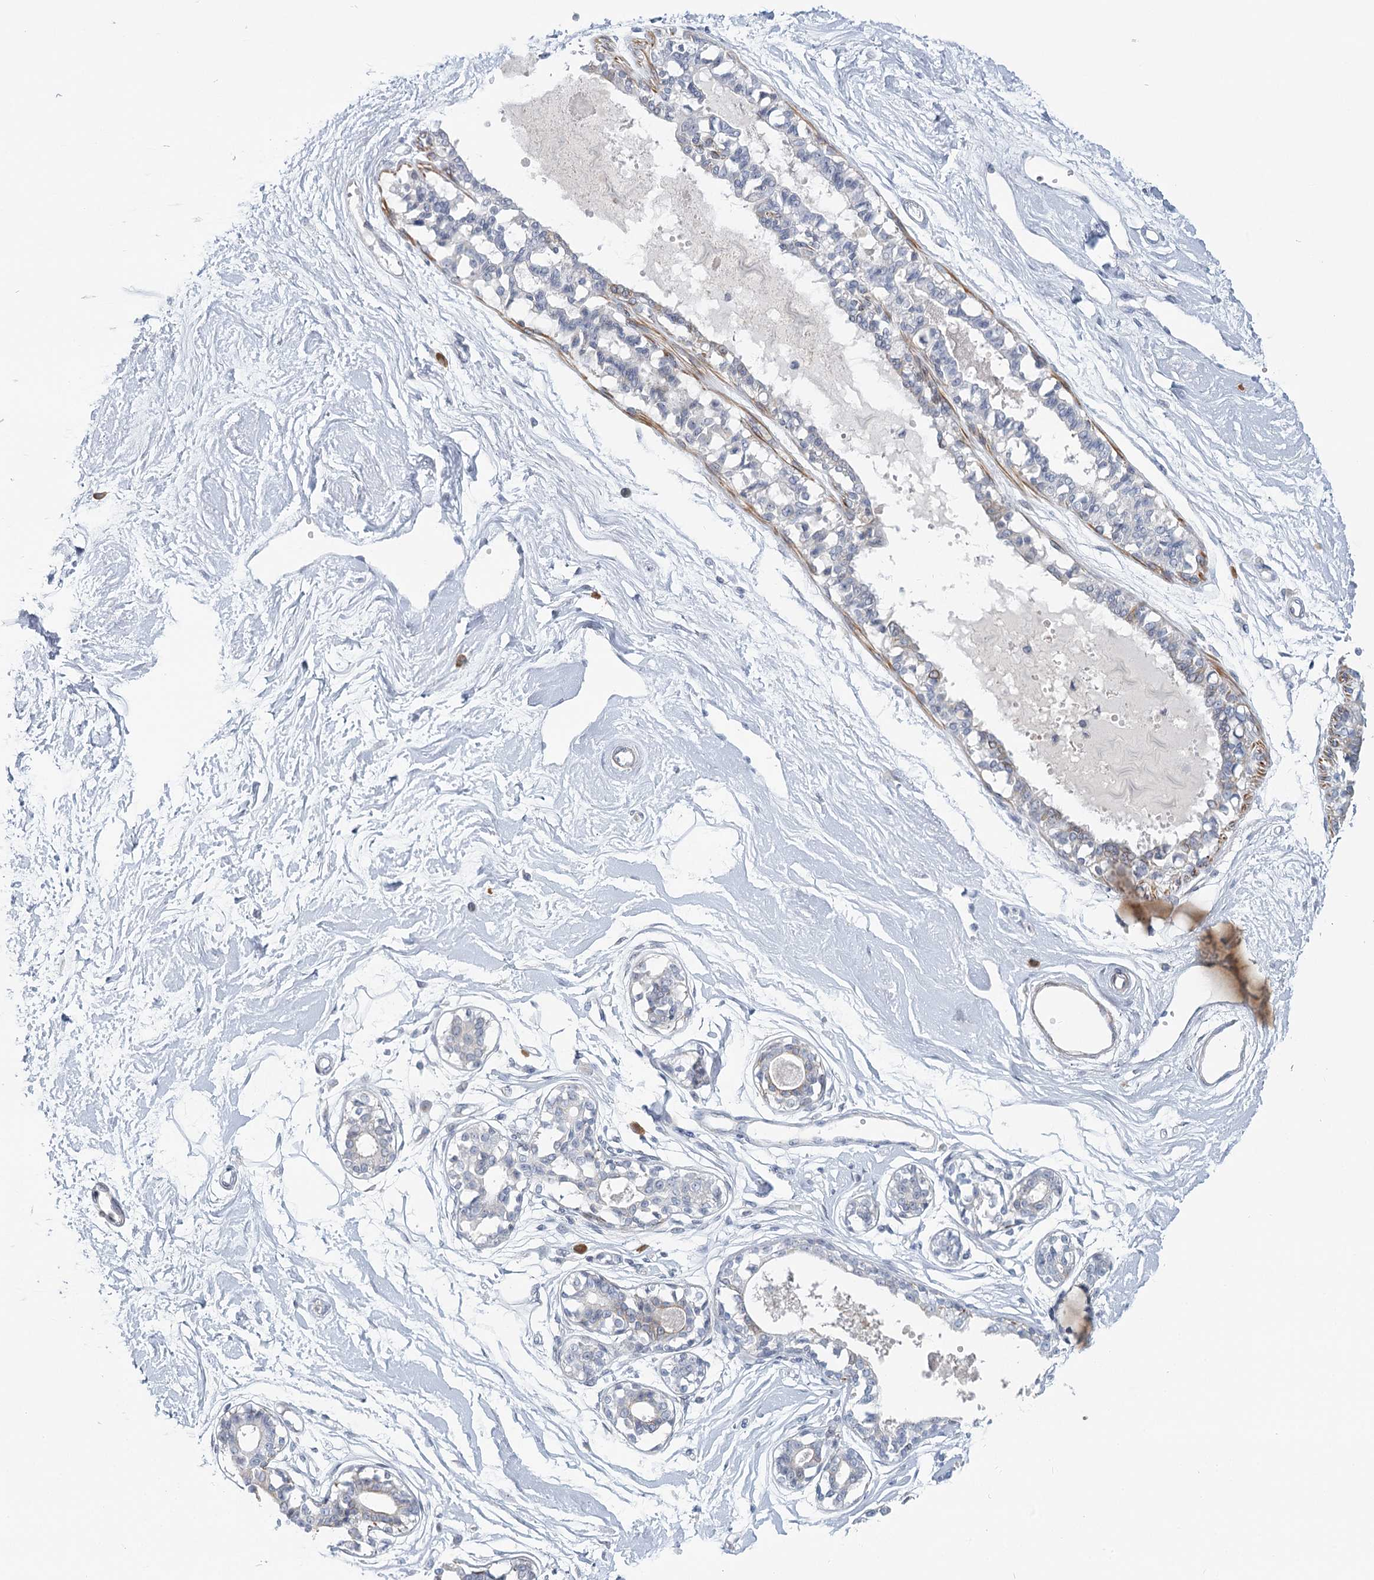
{"staining": {"intensity": "negative", "quantity": "none", "location": "none"}, "tissue": "breast", "cell_type": "Adipocytes", "image_type": "normal", "snomed": [{"axis": "morphology", "description": "Normal tissue, NOS"}, {"axis": "topography", "description": "Breast"}], "caption": "Adipocytes show no significant staining in unremarkable breast. Brightfield microscopy of immunohistochemistry (IHC) stained with DAB (brown) and hematoxylin (blue), captured at high magnification.", "gene": "USP11", "patient": {"sex": "female", "age": 45}}